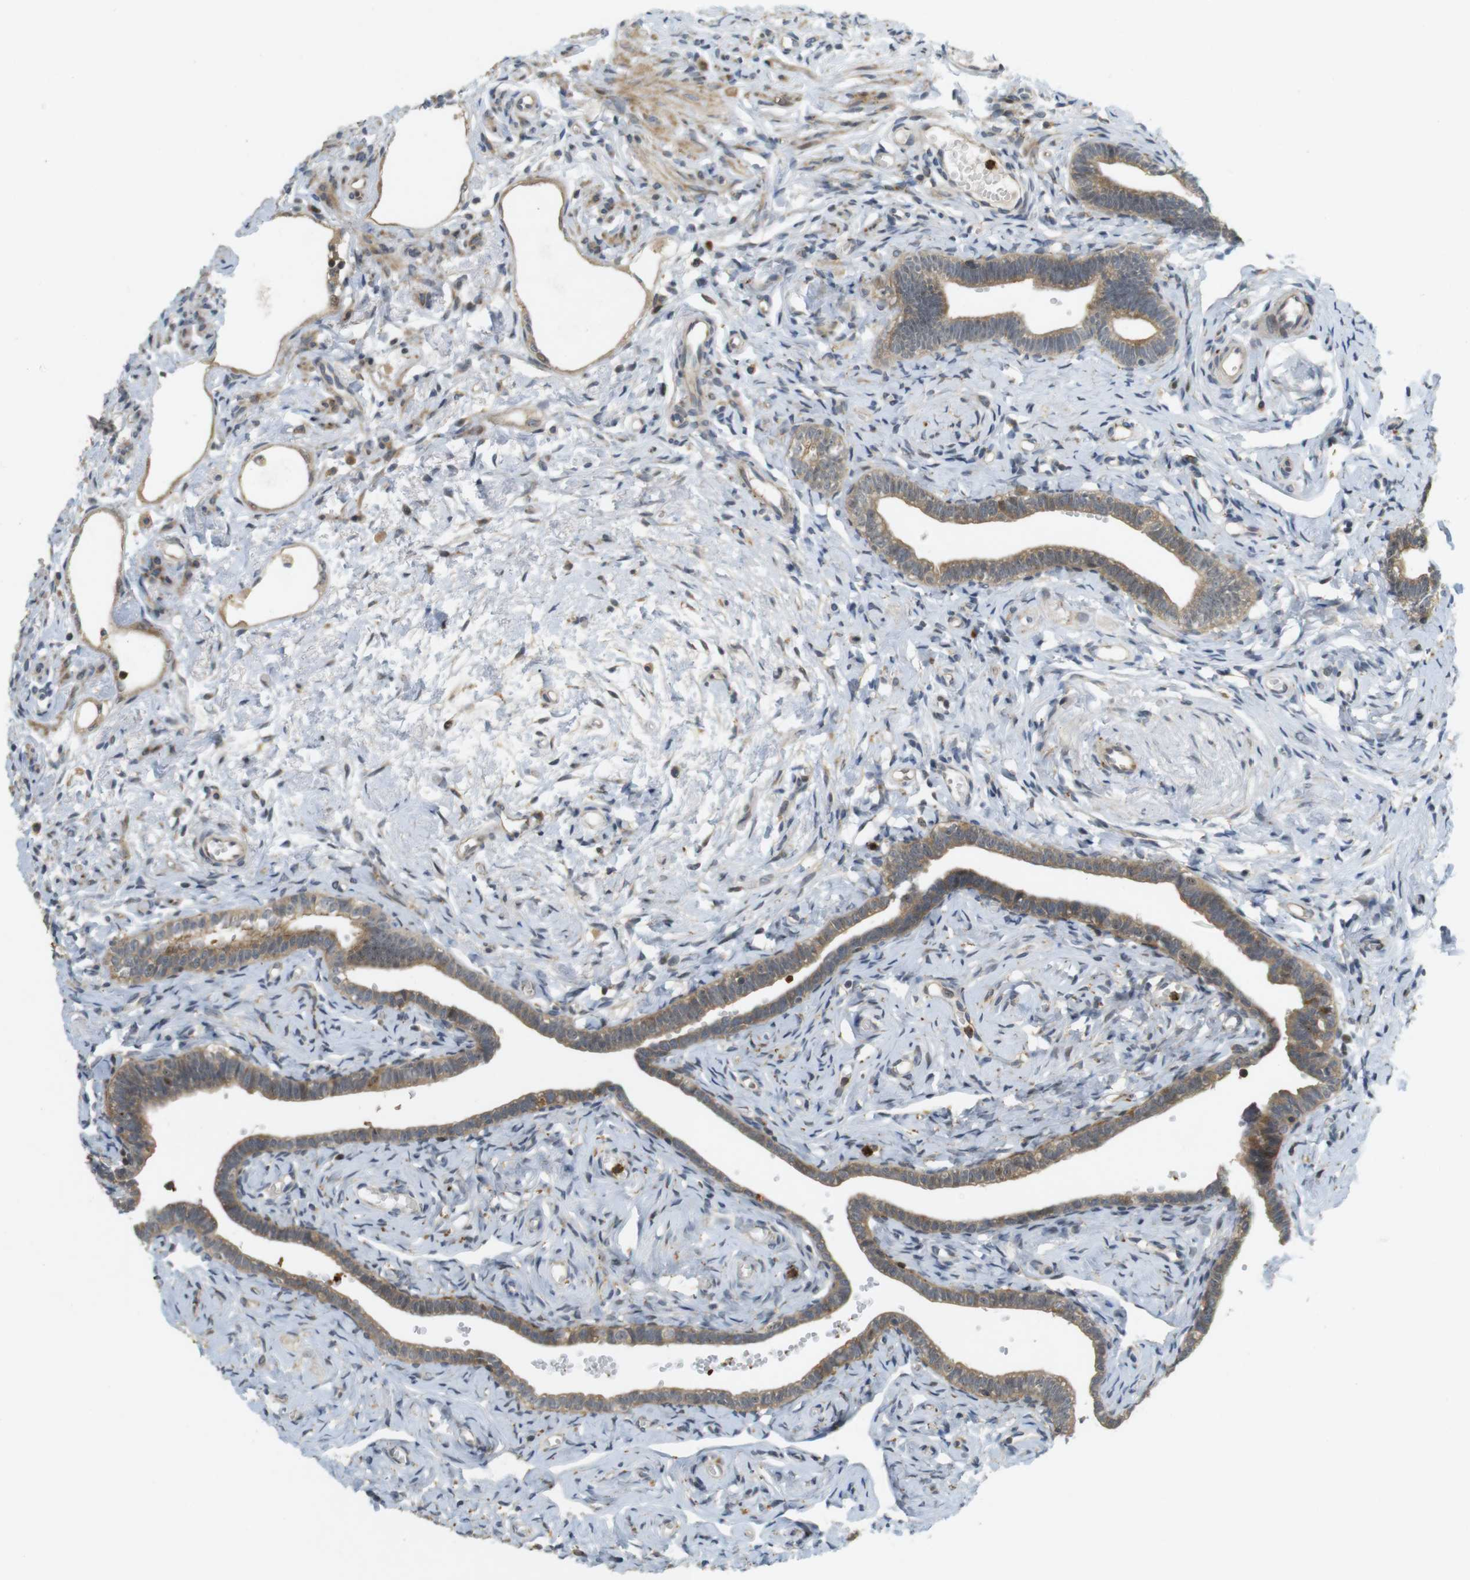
{"staining": {"intensity": "moderate", "quantity": ">75%", "location": "cytoplasmic/membranous,nuclear"}, "tissue": "fallopian tube", "cell_type": "Glandular cells", "image_type": "normal", "snomed": [{"axis": "morphology", "description": "Normal tissue, NOS"}, {"axis": "topography", "description": "Fallopian tube"}], "caption": "A brown stain highlights moderate cytoplasmic/membranous,nuclear expression of a protein in glandular cells of benign human fallopian tube. The staining was performed using DAB (3,3'-diaminobenzidine), with brown indicating positive protein expression. Nuclei are stained blue with hematoxylin.", "gene": "TMX3", "patient": {"sex": "female", "age": 71}}